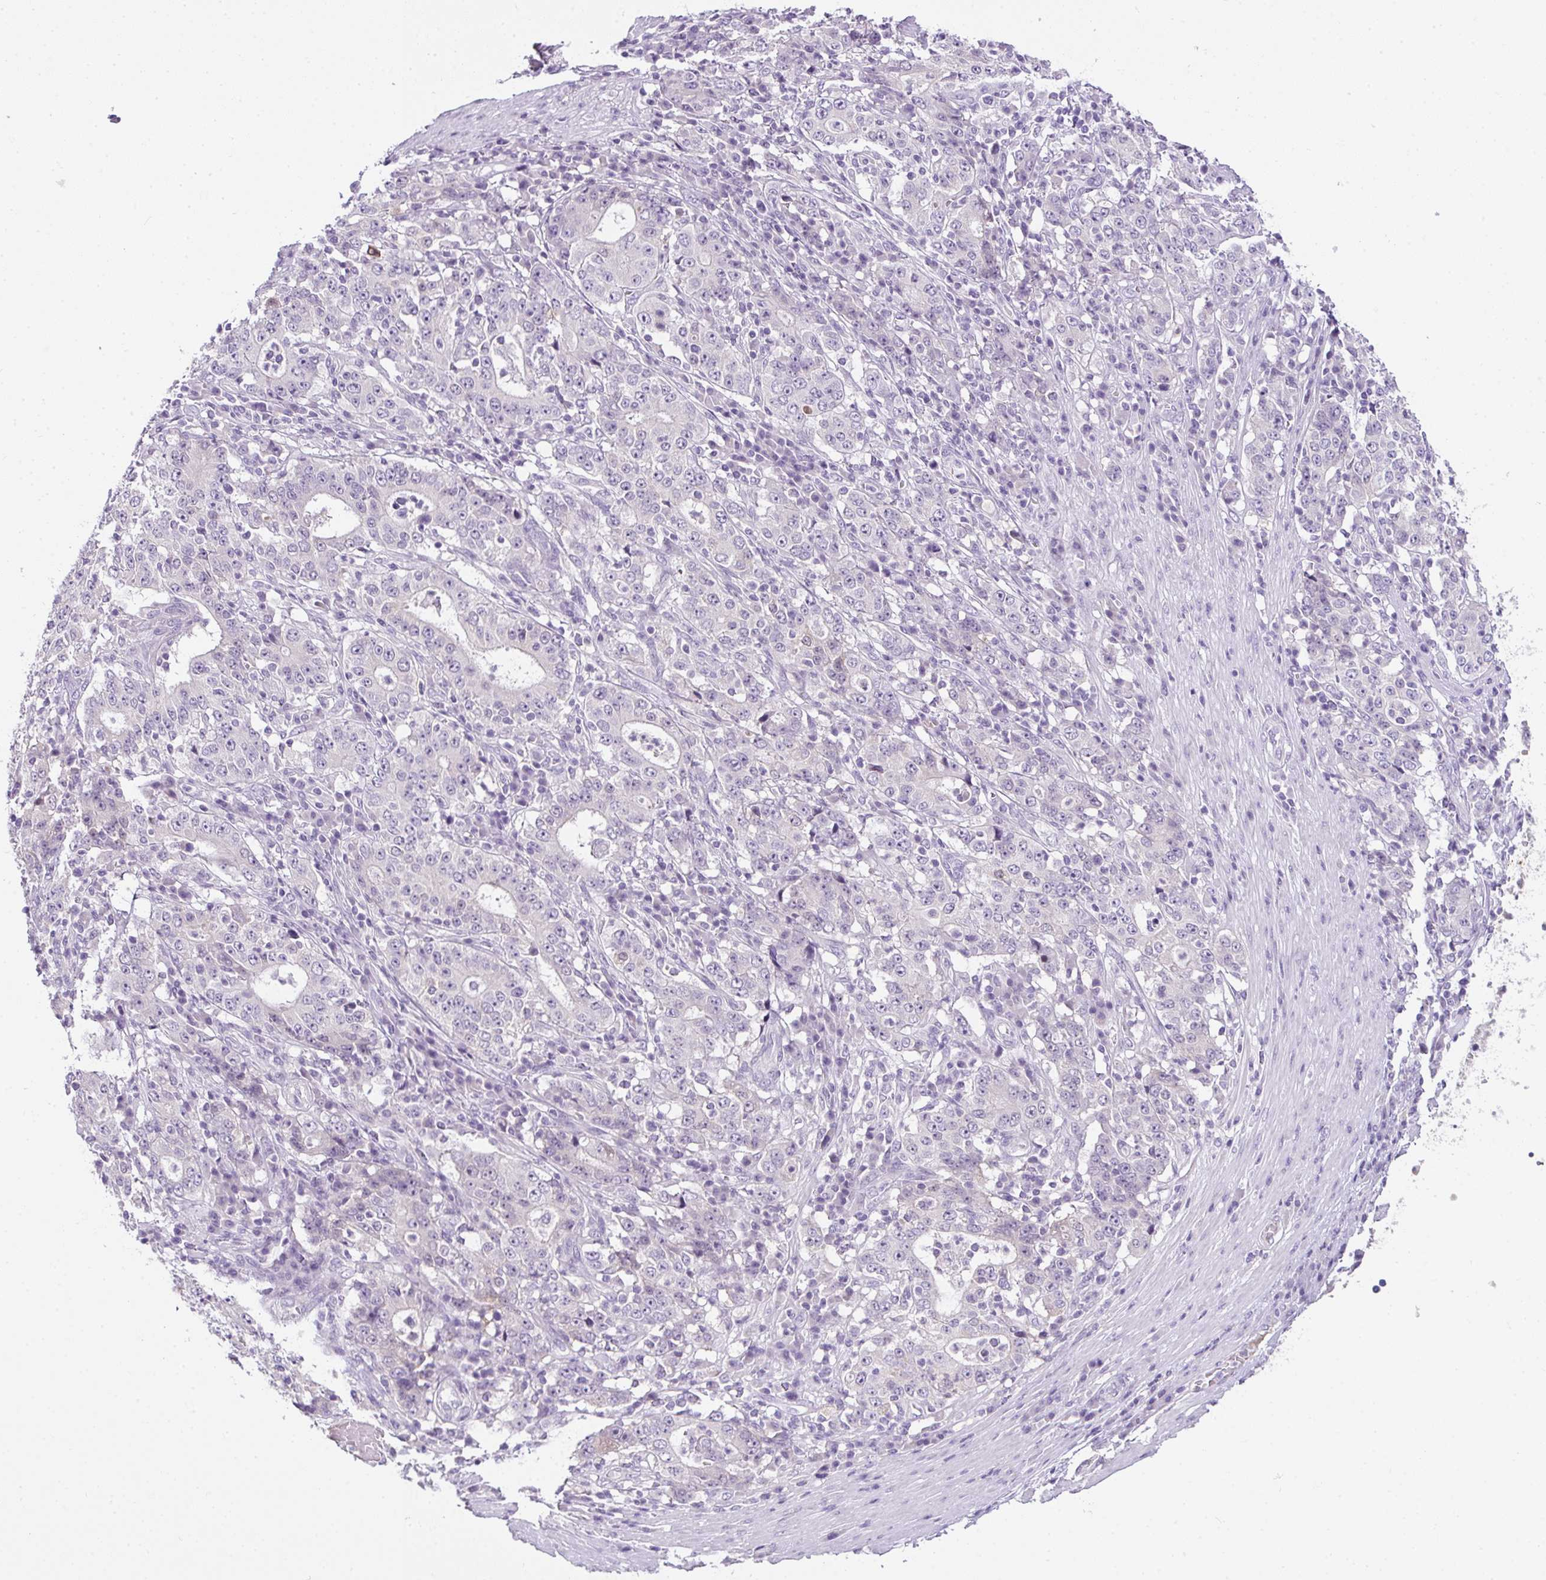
{"staining": {"intensity": "negative", "quantity": "none", "location": "none"}, "tissue": "stomach cancer", "cell_type": "Tumor cells", "image_type": "cancer", "snomed": [{"axis": "morphology", "description": "Normal tissue, NOS"}, {"axis": "morphology", "description": "Adenocarcinoma, NOS"}, {"axis": "topography", "description": "Stomach, upper"}, {"axis": "topography", "description": "Stomach"}], "caption": "Adenocarcinoma (stomach) stained for a protein using immunohistochemistry shows no expression tumor cells.", "gene": "CMPK1", "patient": {"sex": "male", "age": 59}}